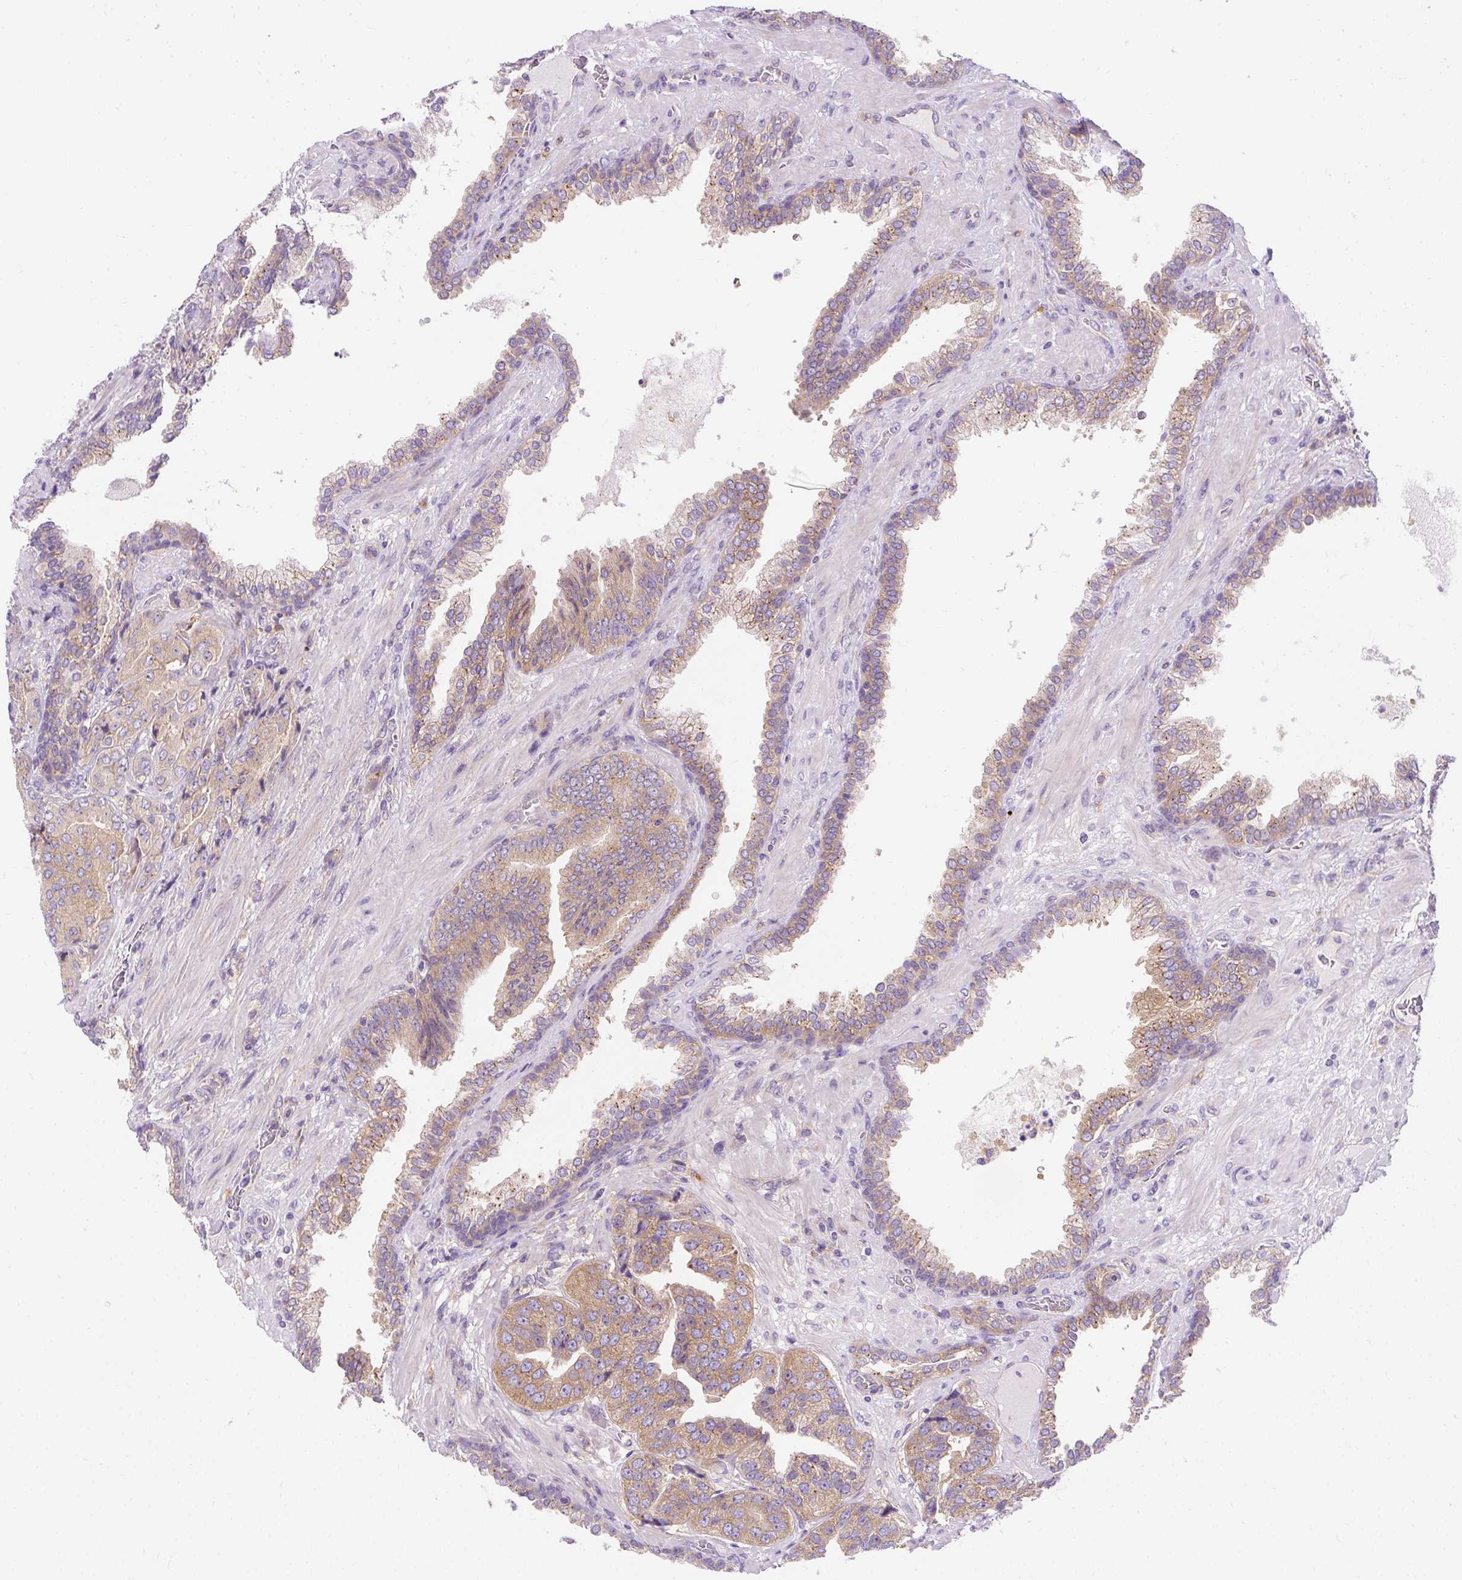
{"staining": {"intensity": "moderate", "quantity": ">75%", "location": "cytoplasmic/membranous"}, "tissue": "prostate cancer", "cell_type": "Tumor cells", "image_type": "cancer", "snomed": [{"axis": "morphology", "description": "Adenocarcinoma, High grade"}, {"axis": "topography", "description": "Prostate"}], "caption": "Human prostate cancer stained with a brown dye reveals moderate cytoplasmic/membranous positive staining in about >75% of tumor cells.", "gene": "OR4K15", "patient": {"sex": "male", "age": 63}}